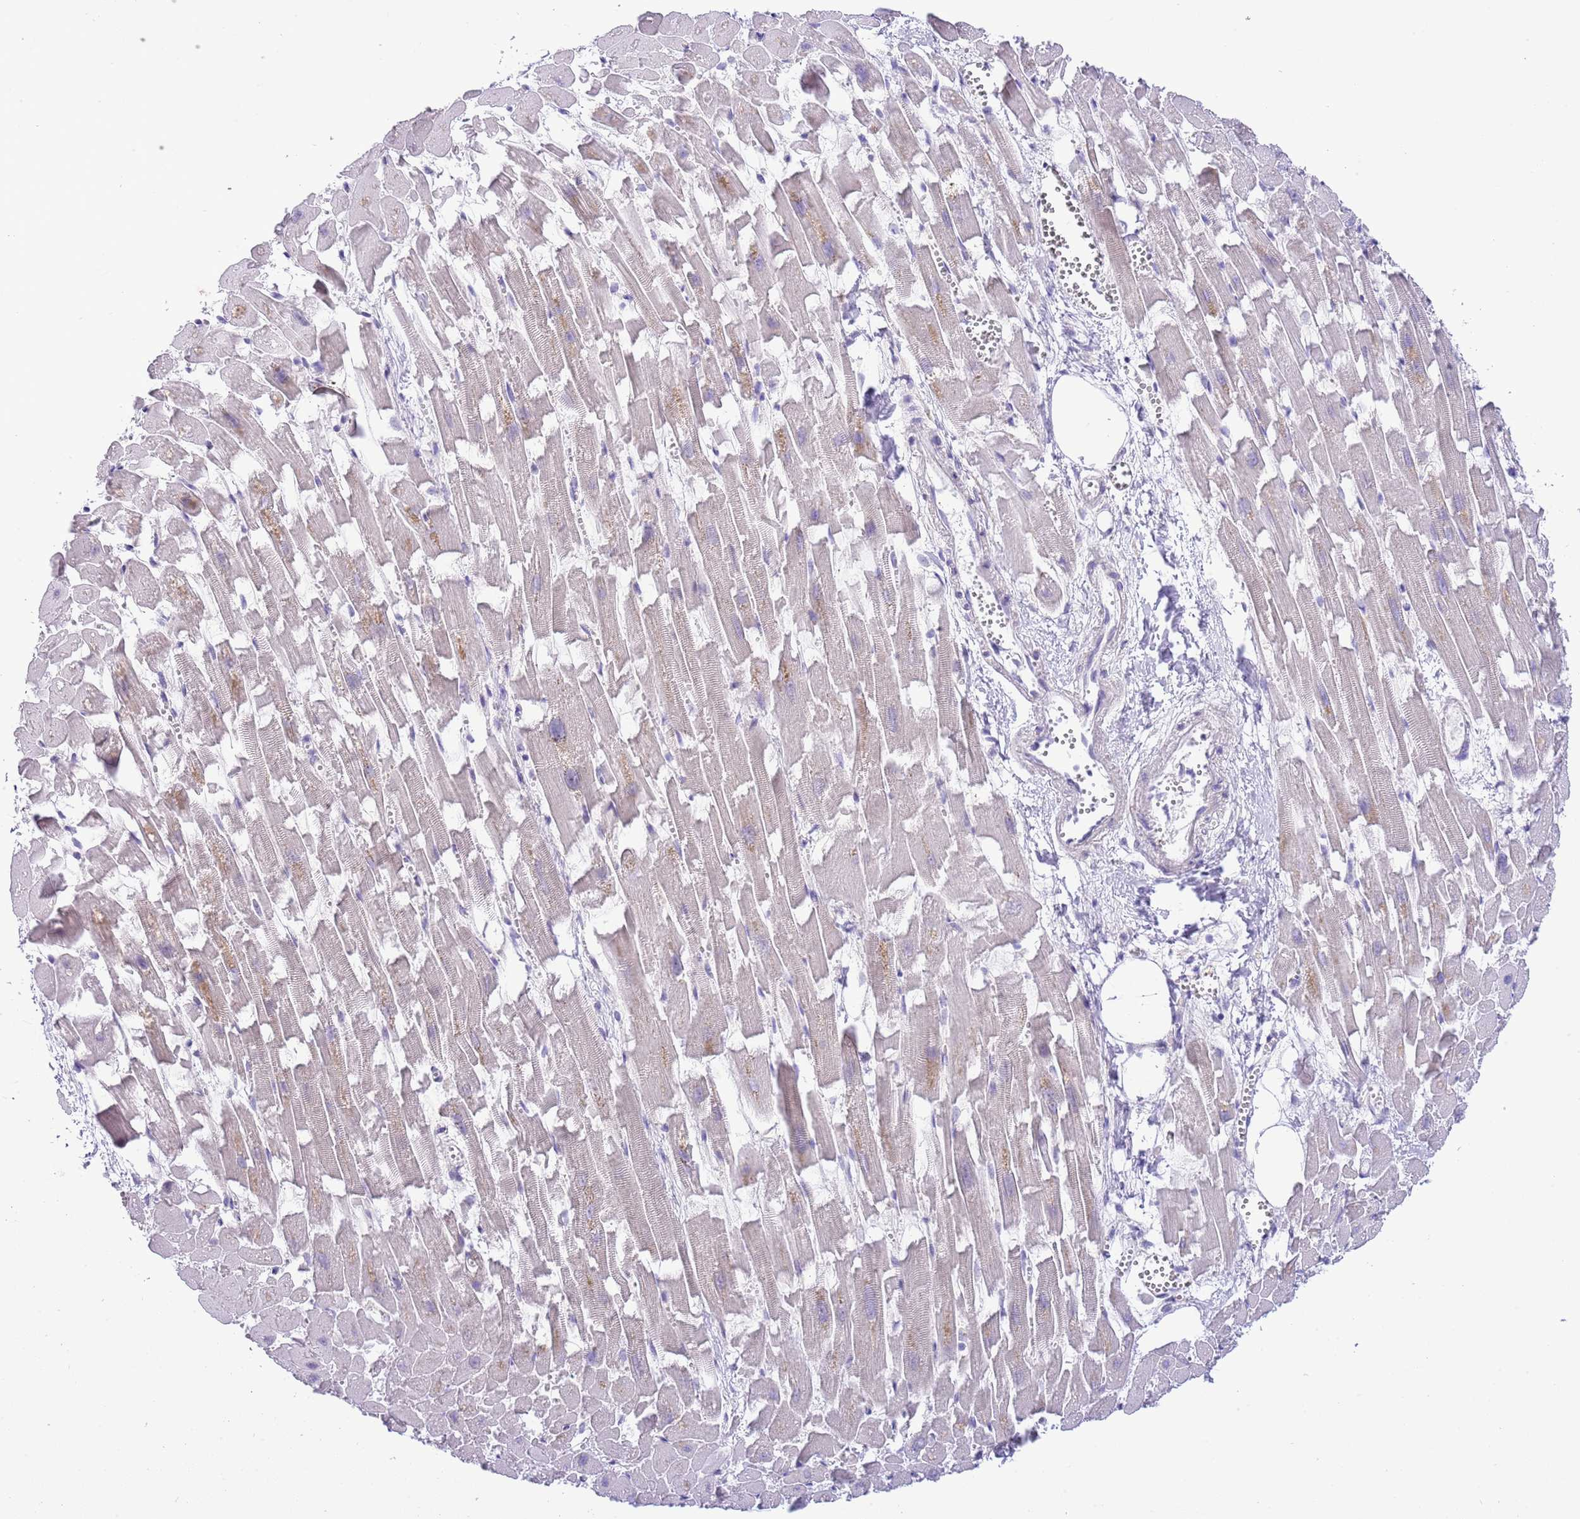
{"staining": {"intensity": "negative", "quantity": "none", "location": "none"}, "tissue": "heart muscle", "cell_type": "Cardiomyocytes", "image_type": "normal", "snomed": [{"axis": "morphology", "description": "Normal tissue, NOS"}, {"axis": "topography", "description": "Heart"}], "caption": "High magnification brightfield microscopy of benign heart muscle stained with DAB (brown) and counterstained with hematoxylin (blue): cardiomyocytes show no significant positivity. (Brightfield microscopy of DAB (3,3'-diaminobenzidine) immunohistochemistry (IHC) at high magnification).", "gene": "FBRSL1", "patient": {"sex": "female", "age": 64}}